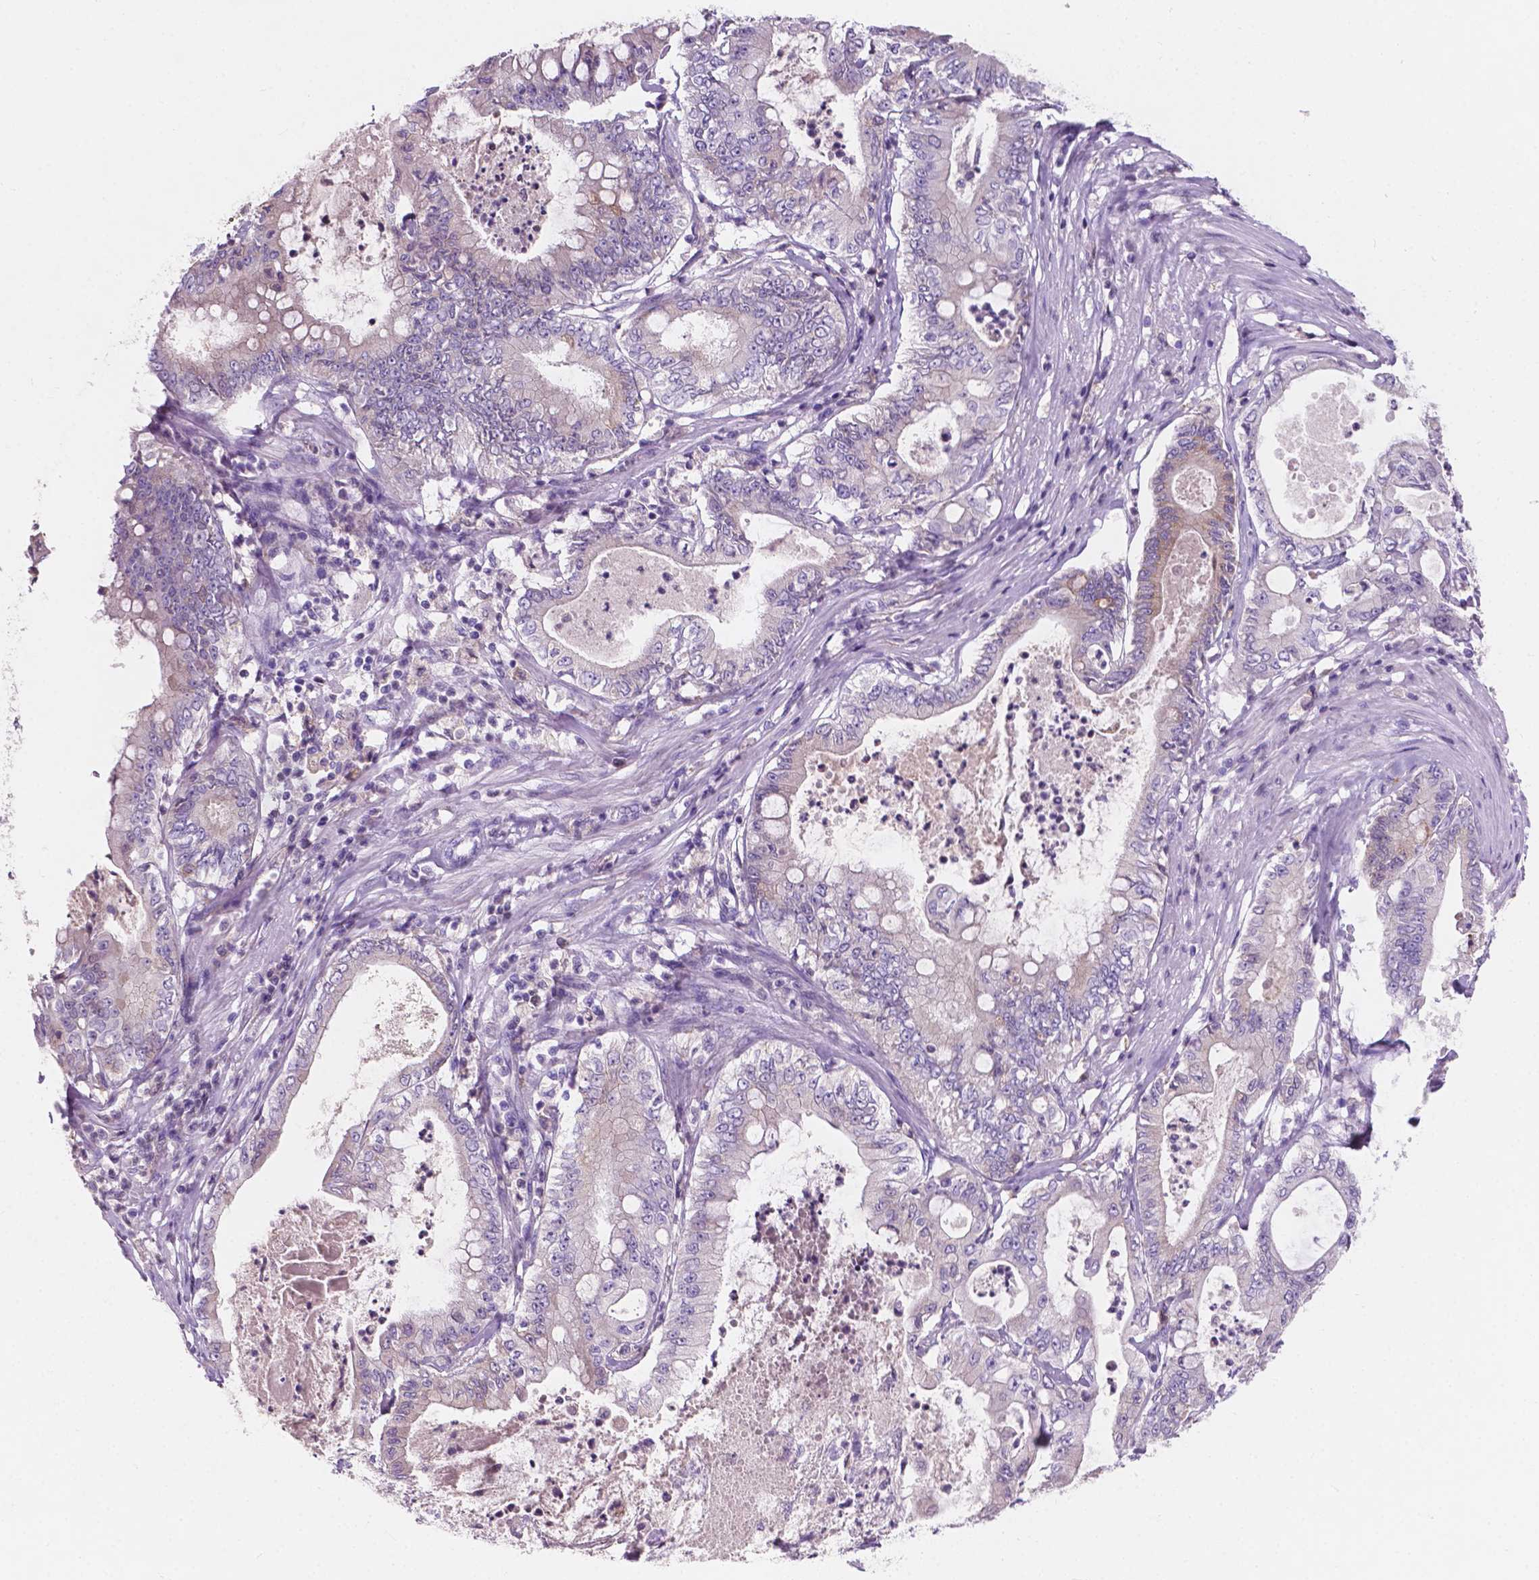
{"staining": {"intensity": "weak", "quantity": "<25%", "location": "cytoplasmic/membranous"}, "tissue": "pancreatic cancer", "cell_type": "Tumor cells", "image_type": "cancer", "snomed": [{"axis": "morphology", "description": "Adenocarcinoma, NOS"}, {"axis": "topography", "description": "Pancreas"}], "caption": "An image of adenocarcinoma (pancreatic) stained for a protein demonstrates no brown staining in tumor cells.", "gene": "IREB2", "patient": {"sex": "male", "age": 71}}